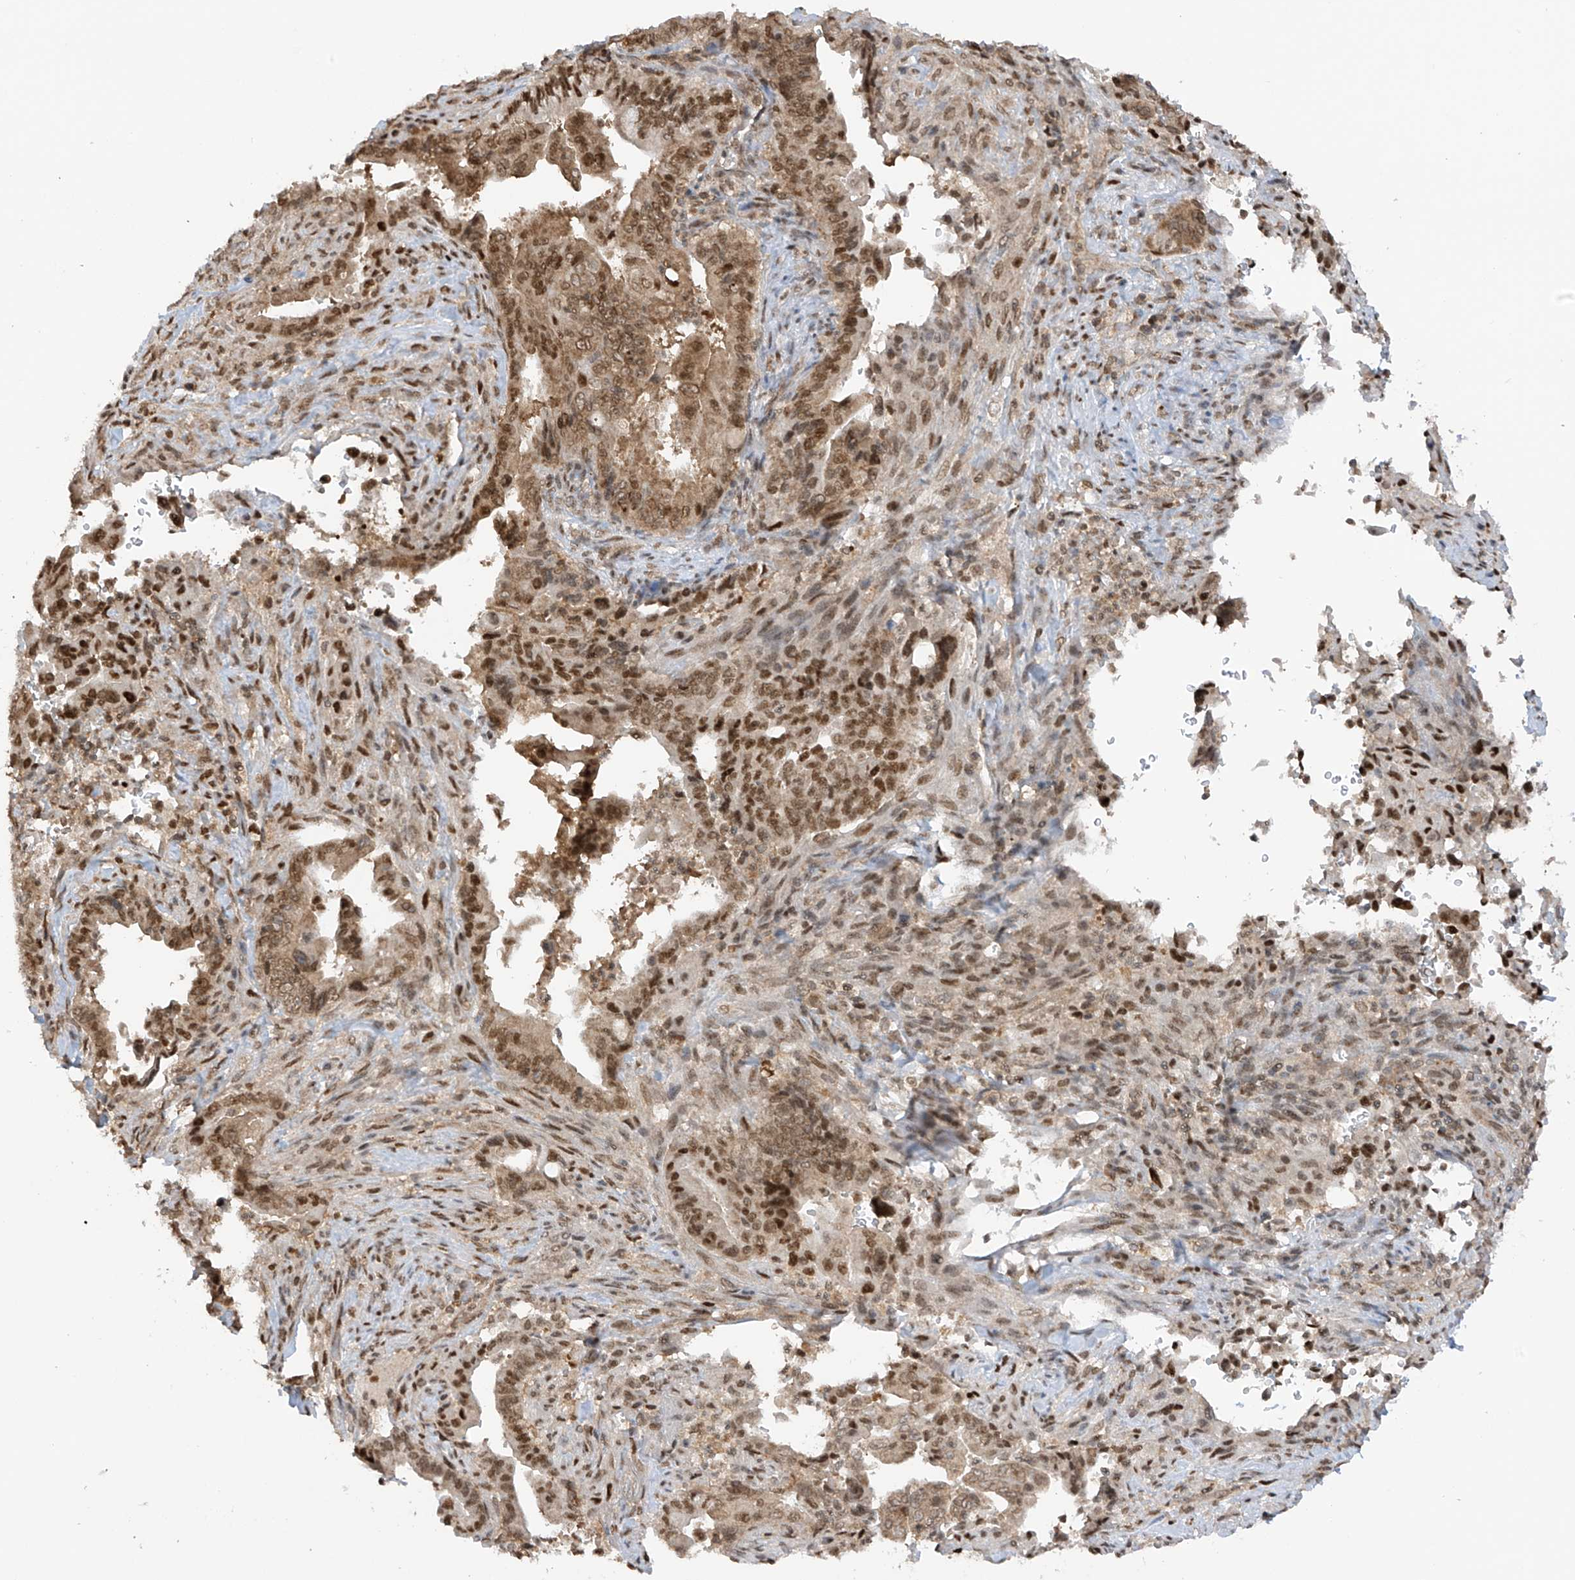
{"staining": {"intensity": "moderate", "quantity": ">75%", "location": "nuclear"}, "tissue": "pancreatic cancer", "cell_type": "Tumor cells", "image_type": "cancer", "snomed": [{"axis": "morphology", "description": "Adenocarcinoma, NOS"}, {"axis": "topography", "description": "Pancreas"}], "caption": "Tumor cells display medium levels of moderate nuclear staining in approximately >75% of cells in human pancreatic adenocarcinoma. Immunohistochemistry stains the protein in brown and the nuclei are stained blue.", "gene": "KPNB1", "patient": {"sex": "male", "age": 70}}